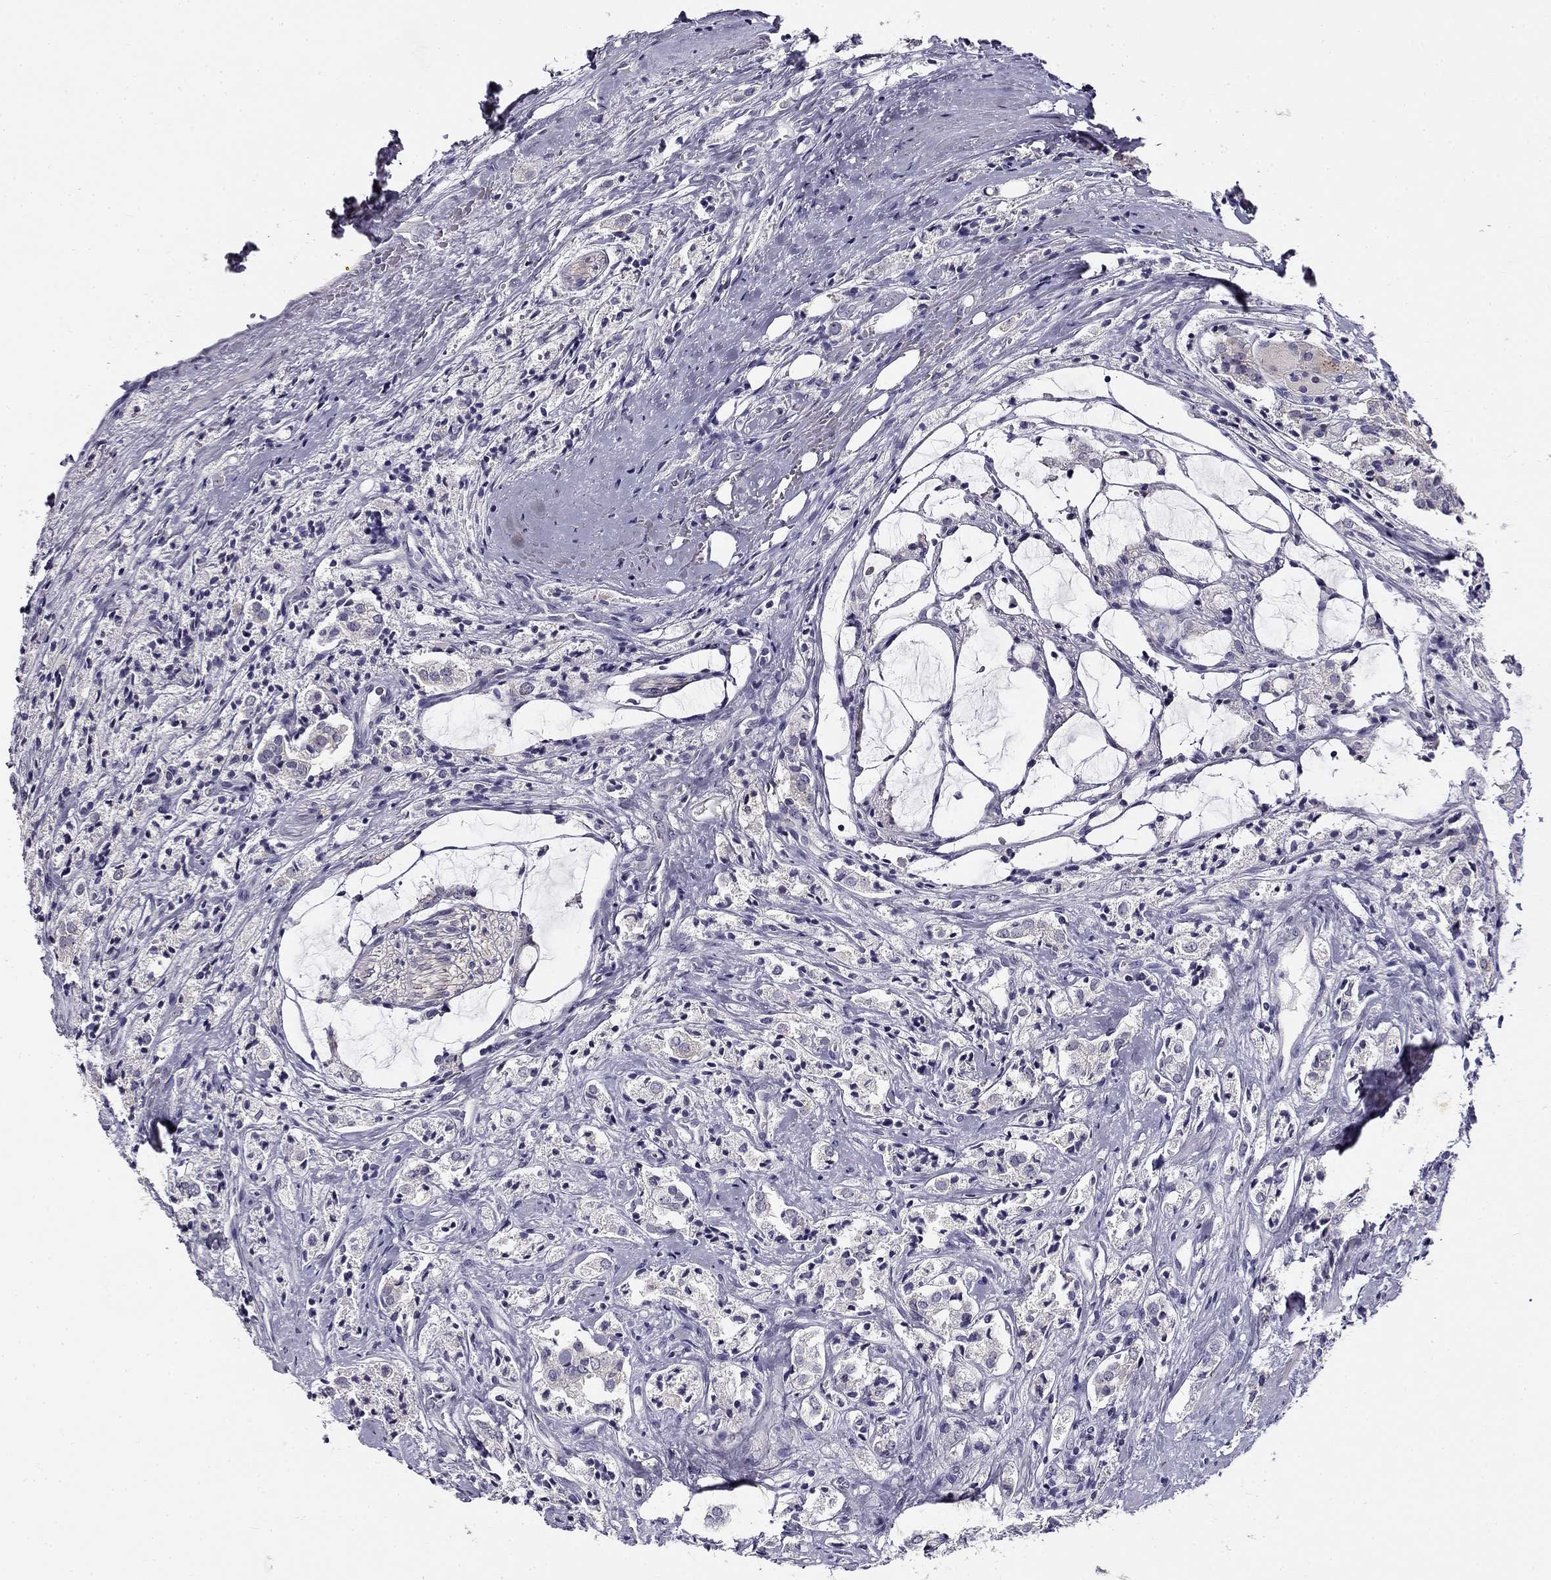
{"staining": {"intensity": "negative", "quantity": "none", "location": "none"}, "tissue": "prostate cancer", "cell_type": "Tumor cells", "image_type": "cancer", "snomed": [{"axis": "morphology", "description": "Adenocarcinoma, NOS"}, {"axis": "topography", "description": "Prostate"}], "caption": "The micrograph shows no staining of tumor cells in adenocarcinoma (prostate).", "gene": "CNR1", "patient": {"sex": "male", "age": 66}}